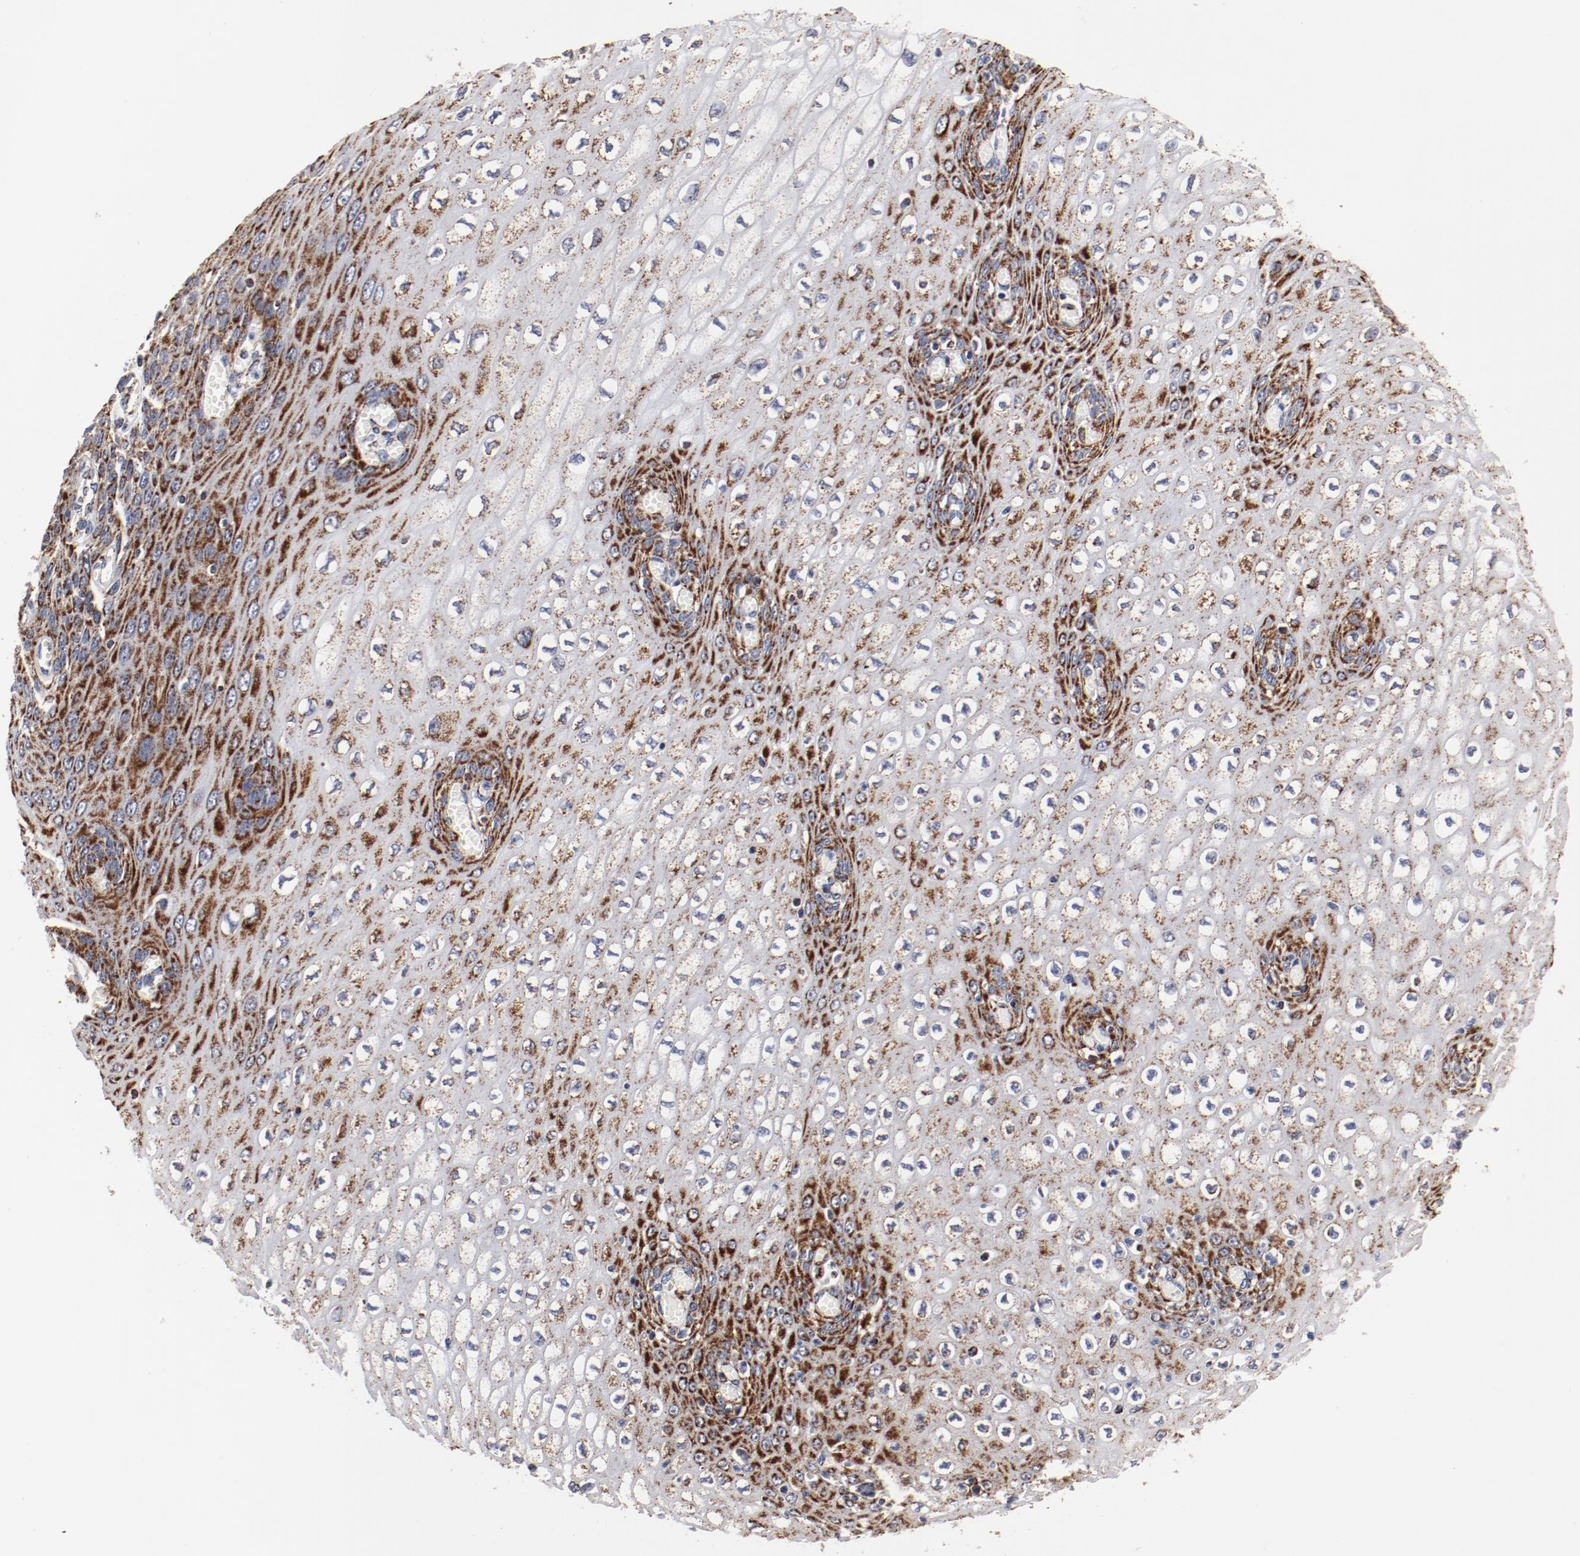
{"staining": {"intensity": "strong", "quantity": "<25%", "location": "cytoplasmic/membranous"}, "tissue": "esophagus", "cell_type": "Squamous epithelial cells", "image_type": "normal", "snomed": [{"axis": "morphology", "description": "Normal tissue, NOS"}, {"axis": "topography", "description": "Esophagus"}], "caption": "Esophagus stained for a protein displays strong cytoplasmic/membranous positivity in squamous epithelial cells. (IHC, brightfield microscopy, high magnification).", "gene": "NDUFV2", "patient": {"sex": "male", "age": 65}}